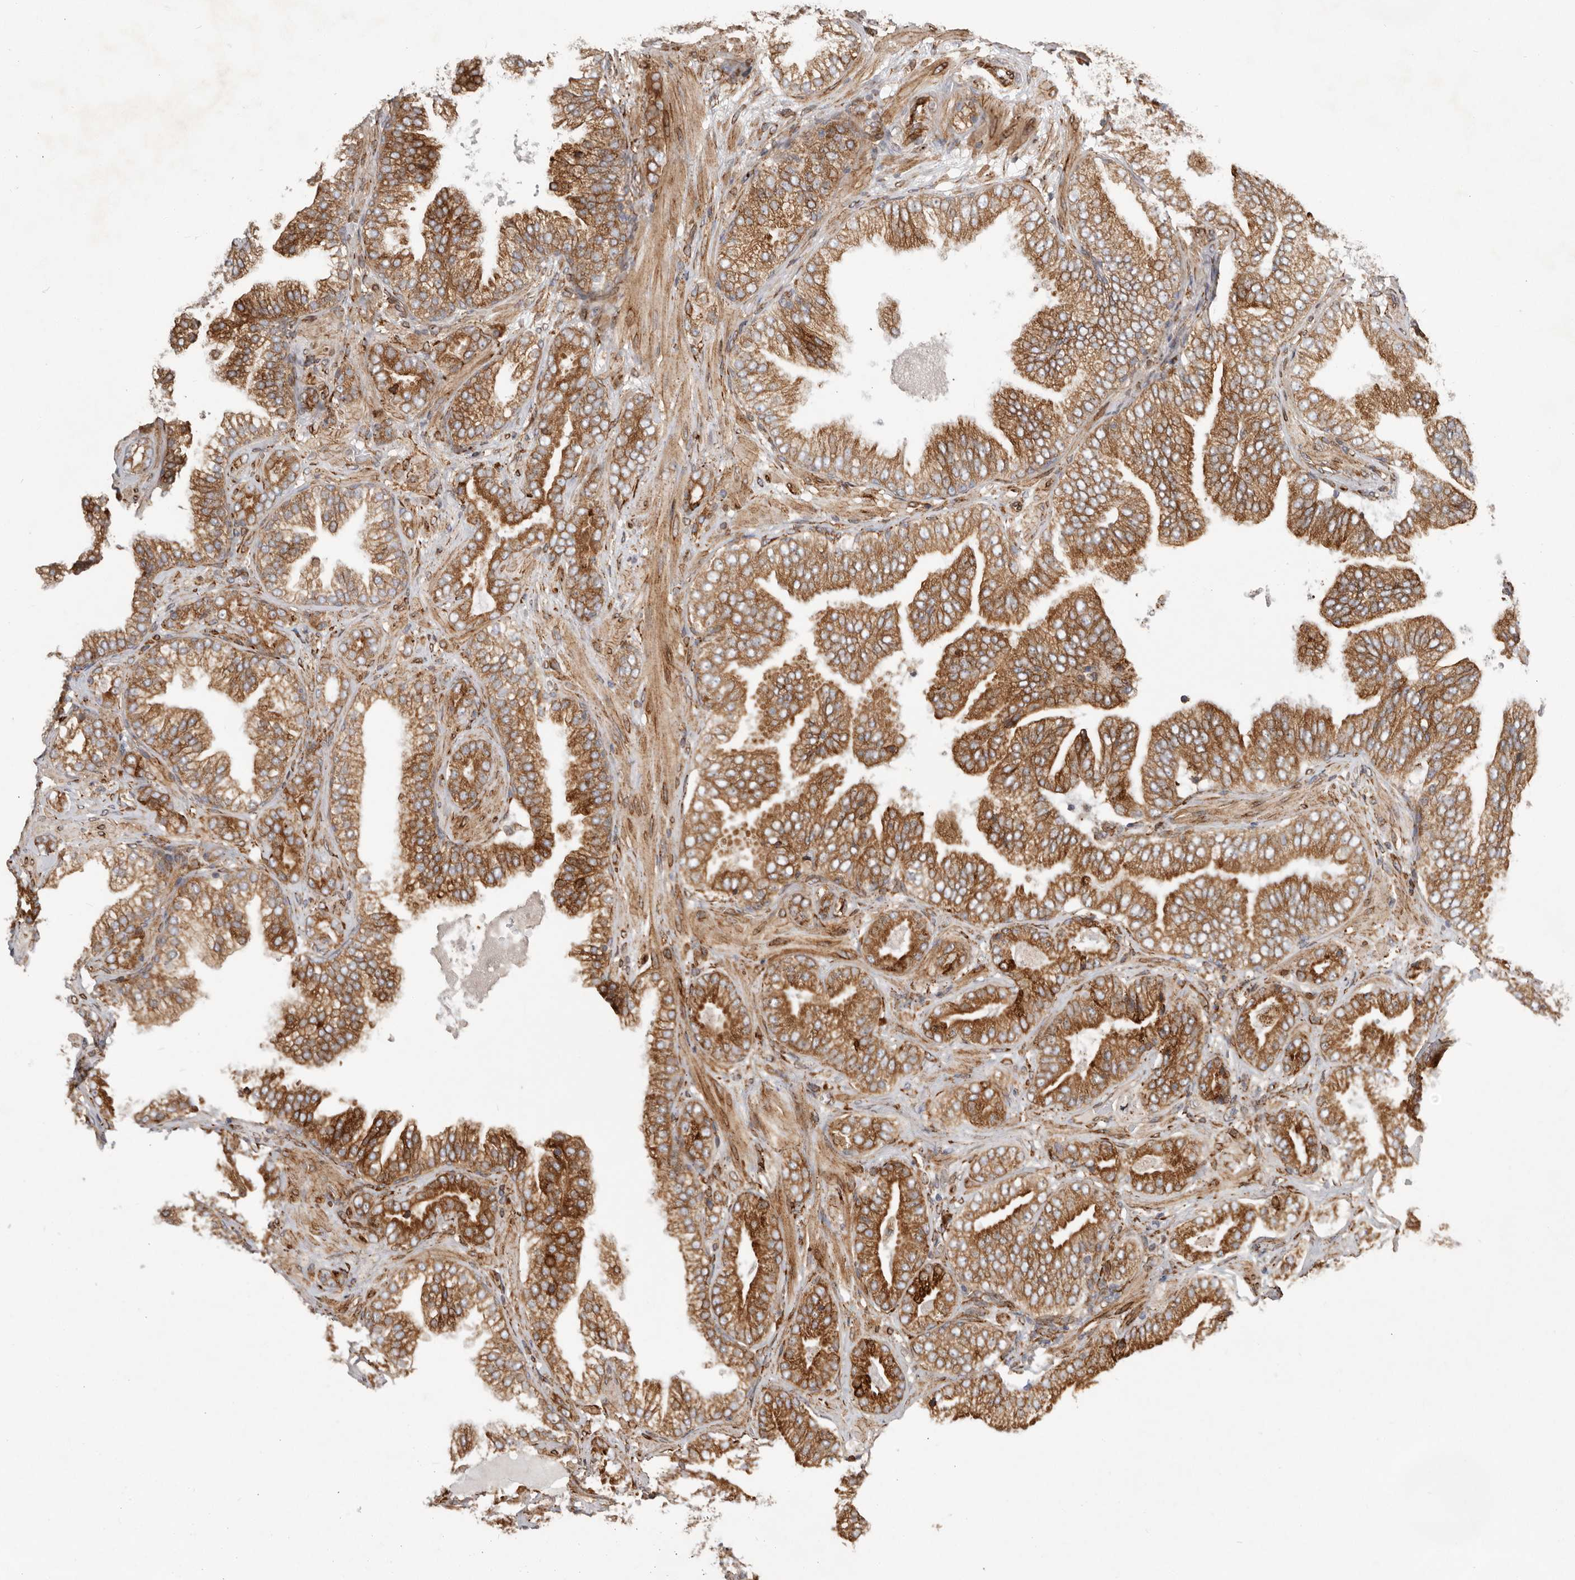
{"staining": {"intensity": "strong", "quantity": ">75%", "location": "cytoplasmic/membranous"}, "tissue": "prostate cancer", "cell_type": "Tumor cells", "image_type": "cancer", "snomed": [{"axis": "morphology", "description": "Adenocarcinoma, High grade"}, {"axis": "topography", "description": "Prostate"}], "caption": "Immunohistochemistry (DAB) staining of human prostate cancer (high-grade adenocarcinoma) exhibits strong cytoplasmic/membranous protein positivity in approximately >75% of tumor cells.", "gene": "WDTC1", "patient": {"sex": "male", "age": 58}}